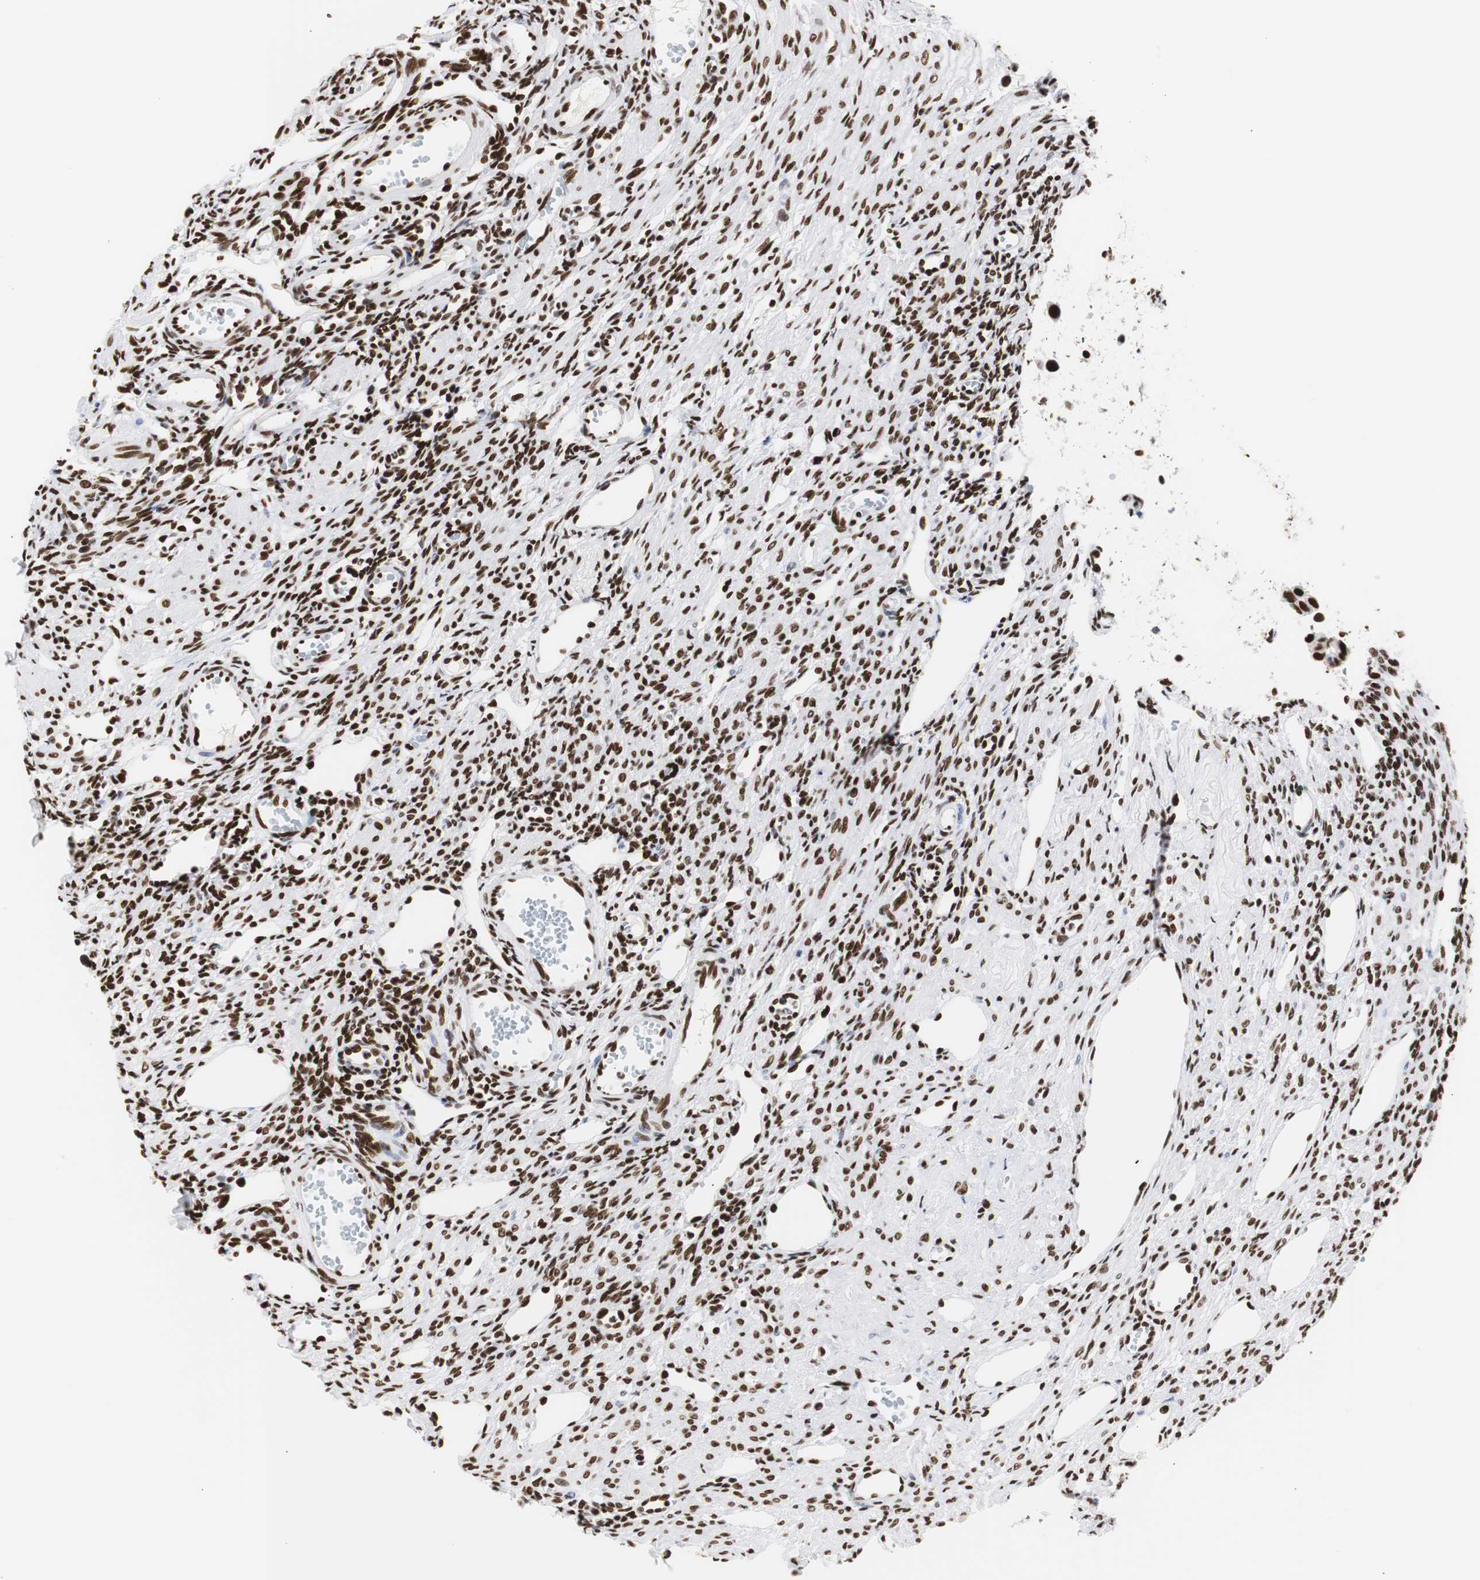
{"staining": {"intensity": "strong", "quantity": ">75%", "location": "nuclear"}, "tissue": "ovary", "cell_type": "Follicle cells", "image_type": "normal", "snomed": [{"axis": "morphology", "description": "Normal tissue, NOS"}, {"axis": "topography", "description": "Ovary"}], "caption": "About >75% of follicle cells in normal ovary display strong nuclear protein expression as visualized by brown immunohistochemical staining.", "gene": "HNRNPH2", "patient": {"sex": "female", "age": 33}}